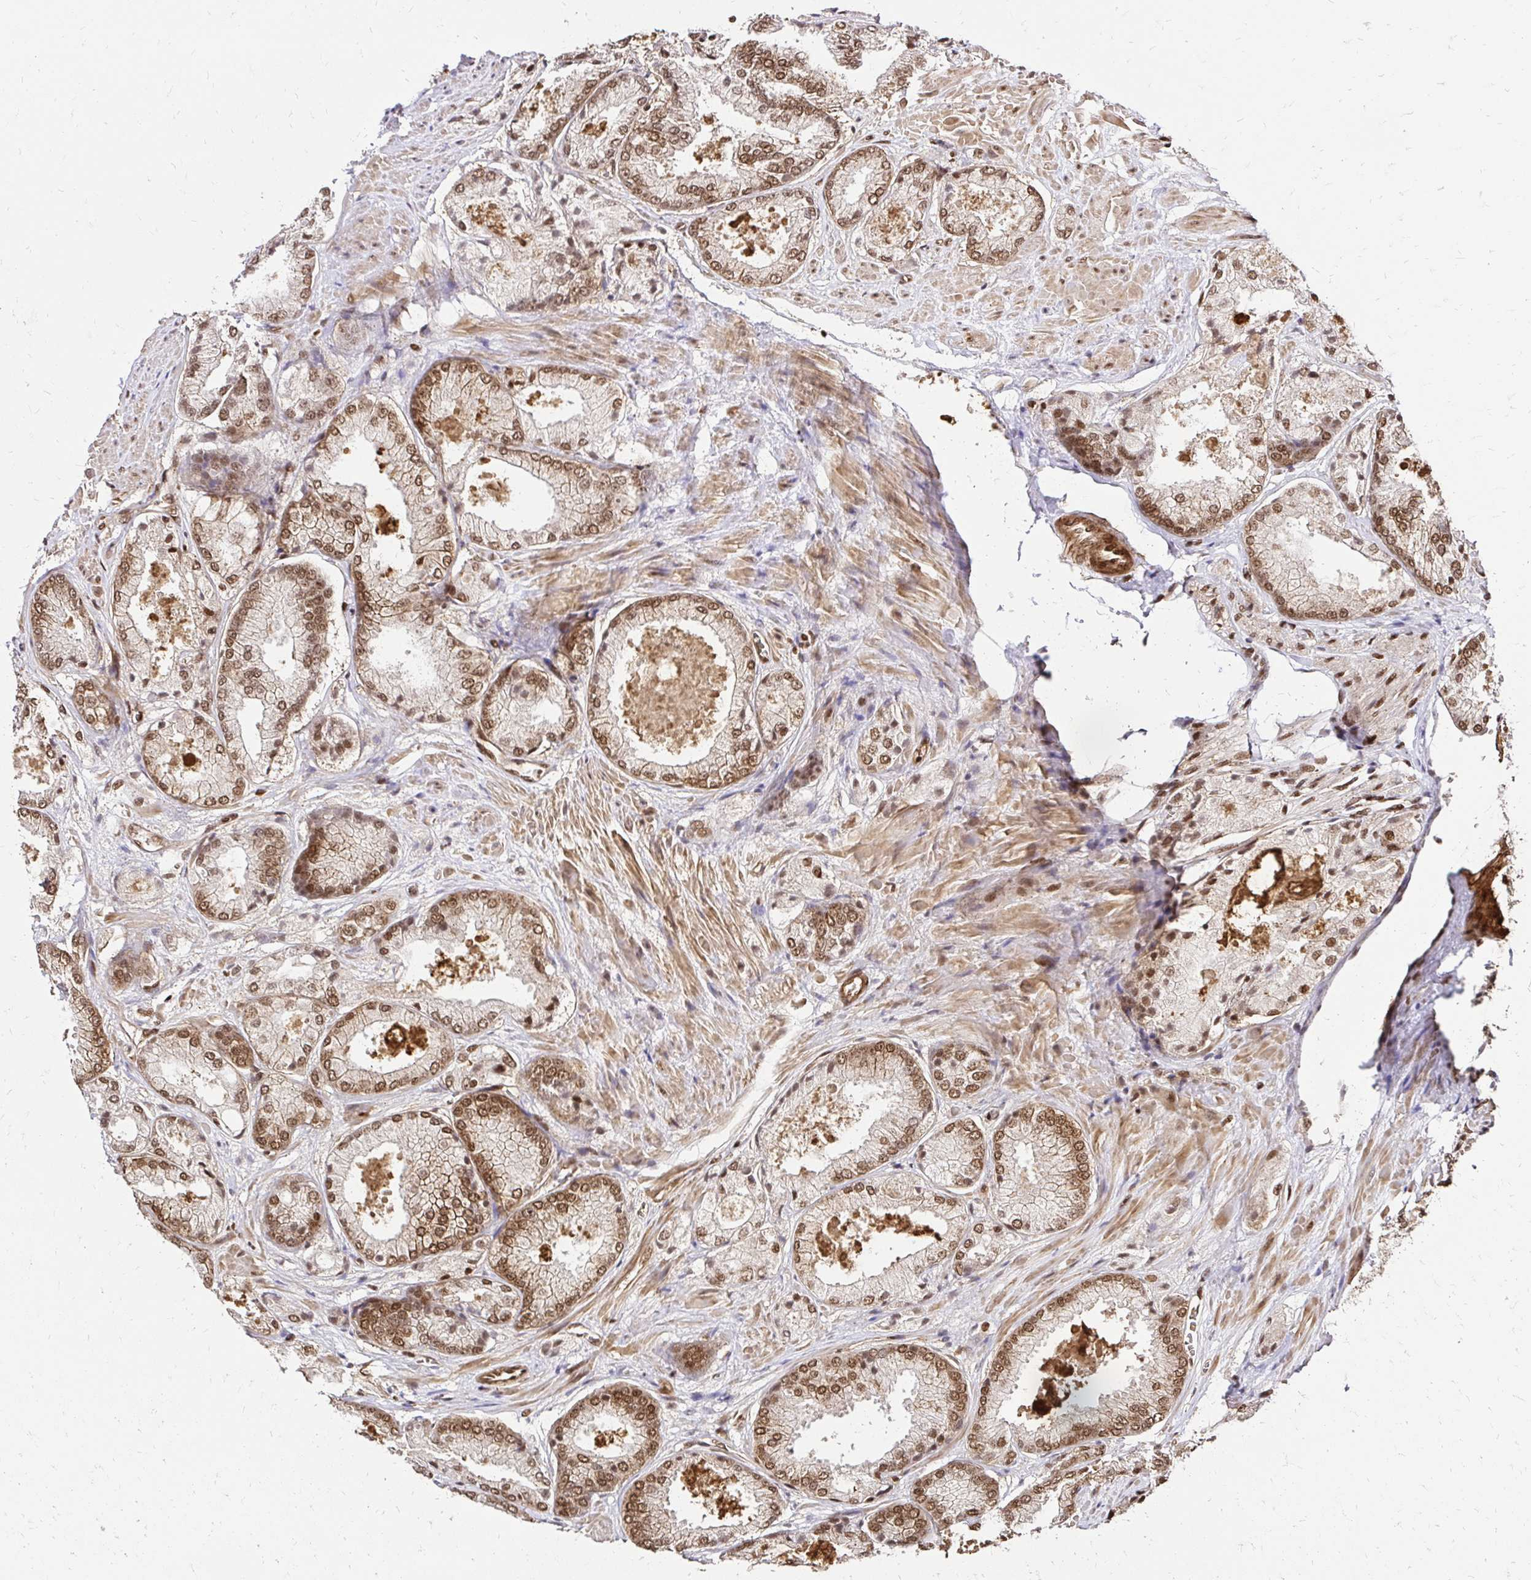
{"staining": {"intensity": "moderate", "quantity": ">75%", "location": "nuclear"}, "tissue": "prostate cancer", "cell_type": "Tumor cells", "image_type": "cancer", "snomed": [{"axis": "morphology", "description": "Adenocarcinoma, High grade"}, {"axis": "topography", "description": "Prostate"}], "caption": "This is a histology image of immunohistochemistry (IHC) staining of high-grade adenocarcinoma (prostate), which shows moderate expression in the nuclear of tumor cells.", "gene": "GLYR1", "patient": {"sex": "male", "age": 68}}